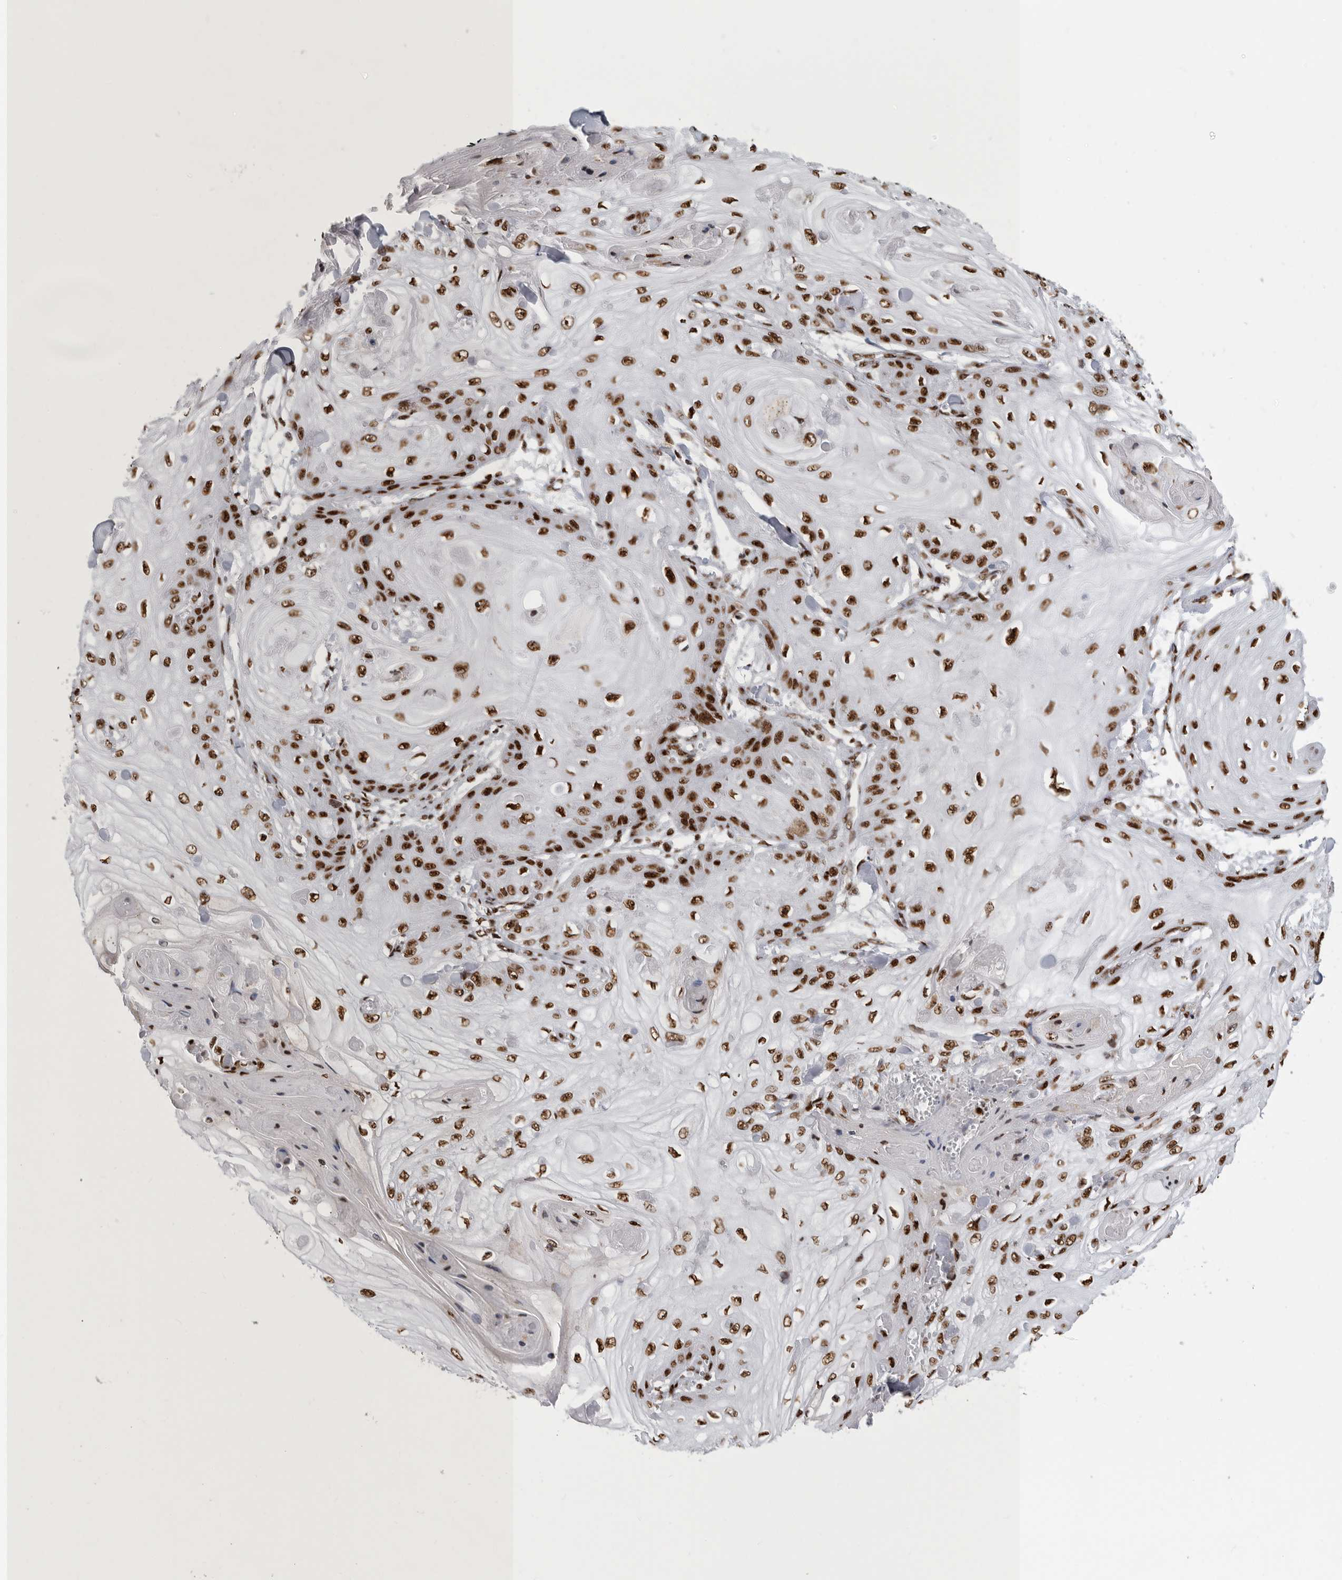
{"staining": {"intensity": "strong", "quantity": ">75%", "location": "nuclear"}, "tissue": "skin cancer", "cell_type": "Tumor cells", "image_type": "cancer", "snomed": [{"axis": "morphology", "description": "Squamous cell carcinoma, NOS"}, {"axis": "topography", "description": "Skin"}], "caption": "Strong nuclear expression for a protein is present in approximately >75% of tumor cells of skin cancer (squamous cell carcinoma) using immunohistochemistry (IHC).", "gene": "BCLAF1", "patient": {"sex": "male", "age": 74}}